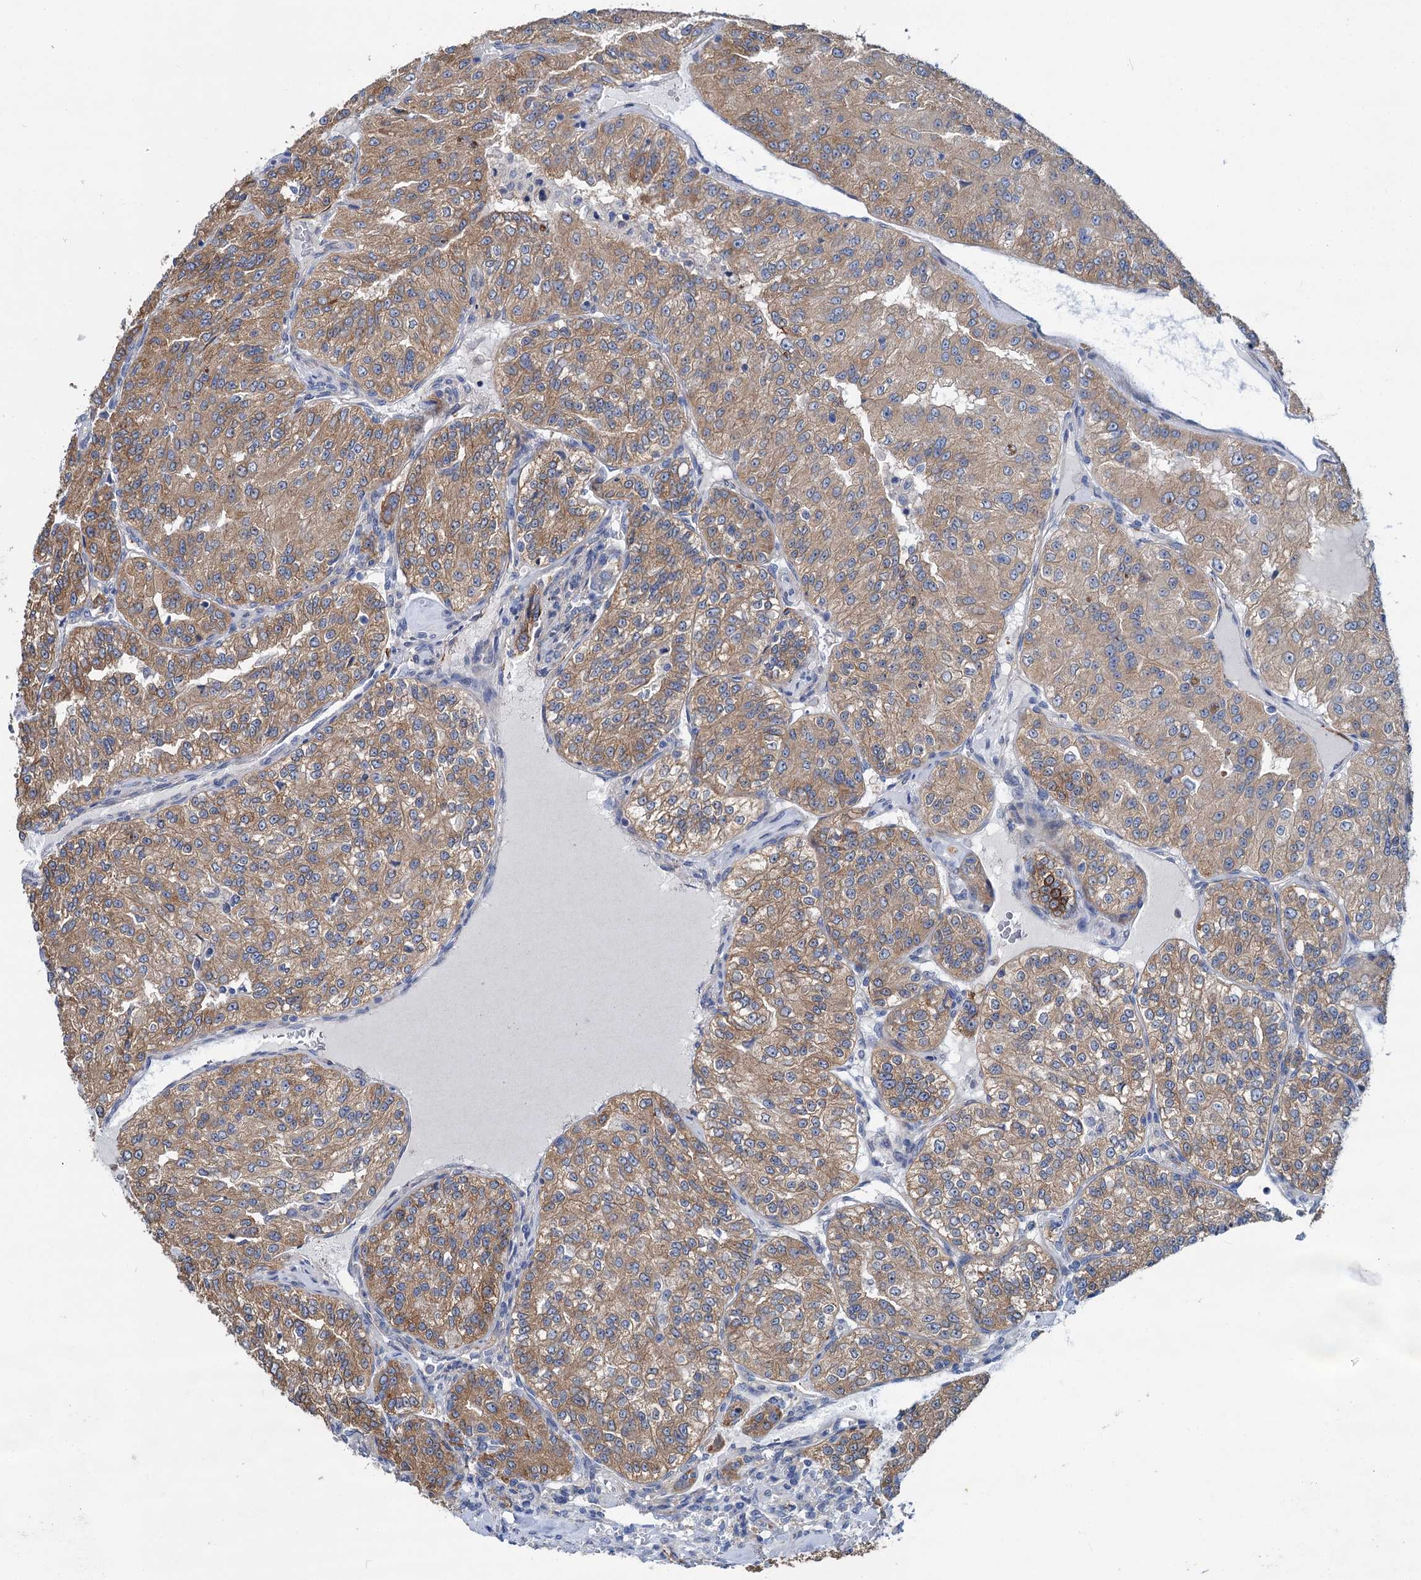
{"staining": {"intensity": "moderate", "quantity": ">75%", "location": "cytoplasmic/membranous"}, "tissue": "renal cancer", "cell_type": "Tumor cells", "image_type": "cancer", "snomed": [{"axis": "morphology", "description": "Adenocarcinoma, NOS"}, {"axis": "topography", "description": "Kidney"}], "caption": "Human renal adenocarcinoma stained for a protein (brown) shows moderate cytoplasmic/membranous positive positivity in about >75% of tumor cells.", "gene": "TRIM55", "patient": {"sex": "female", "age": 63}}